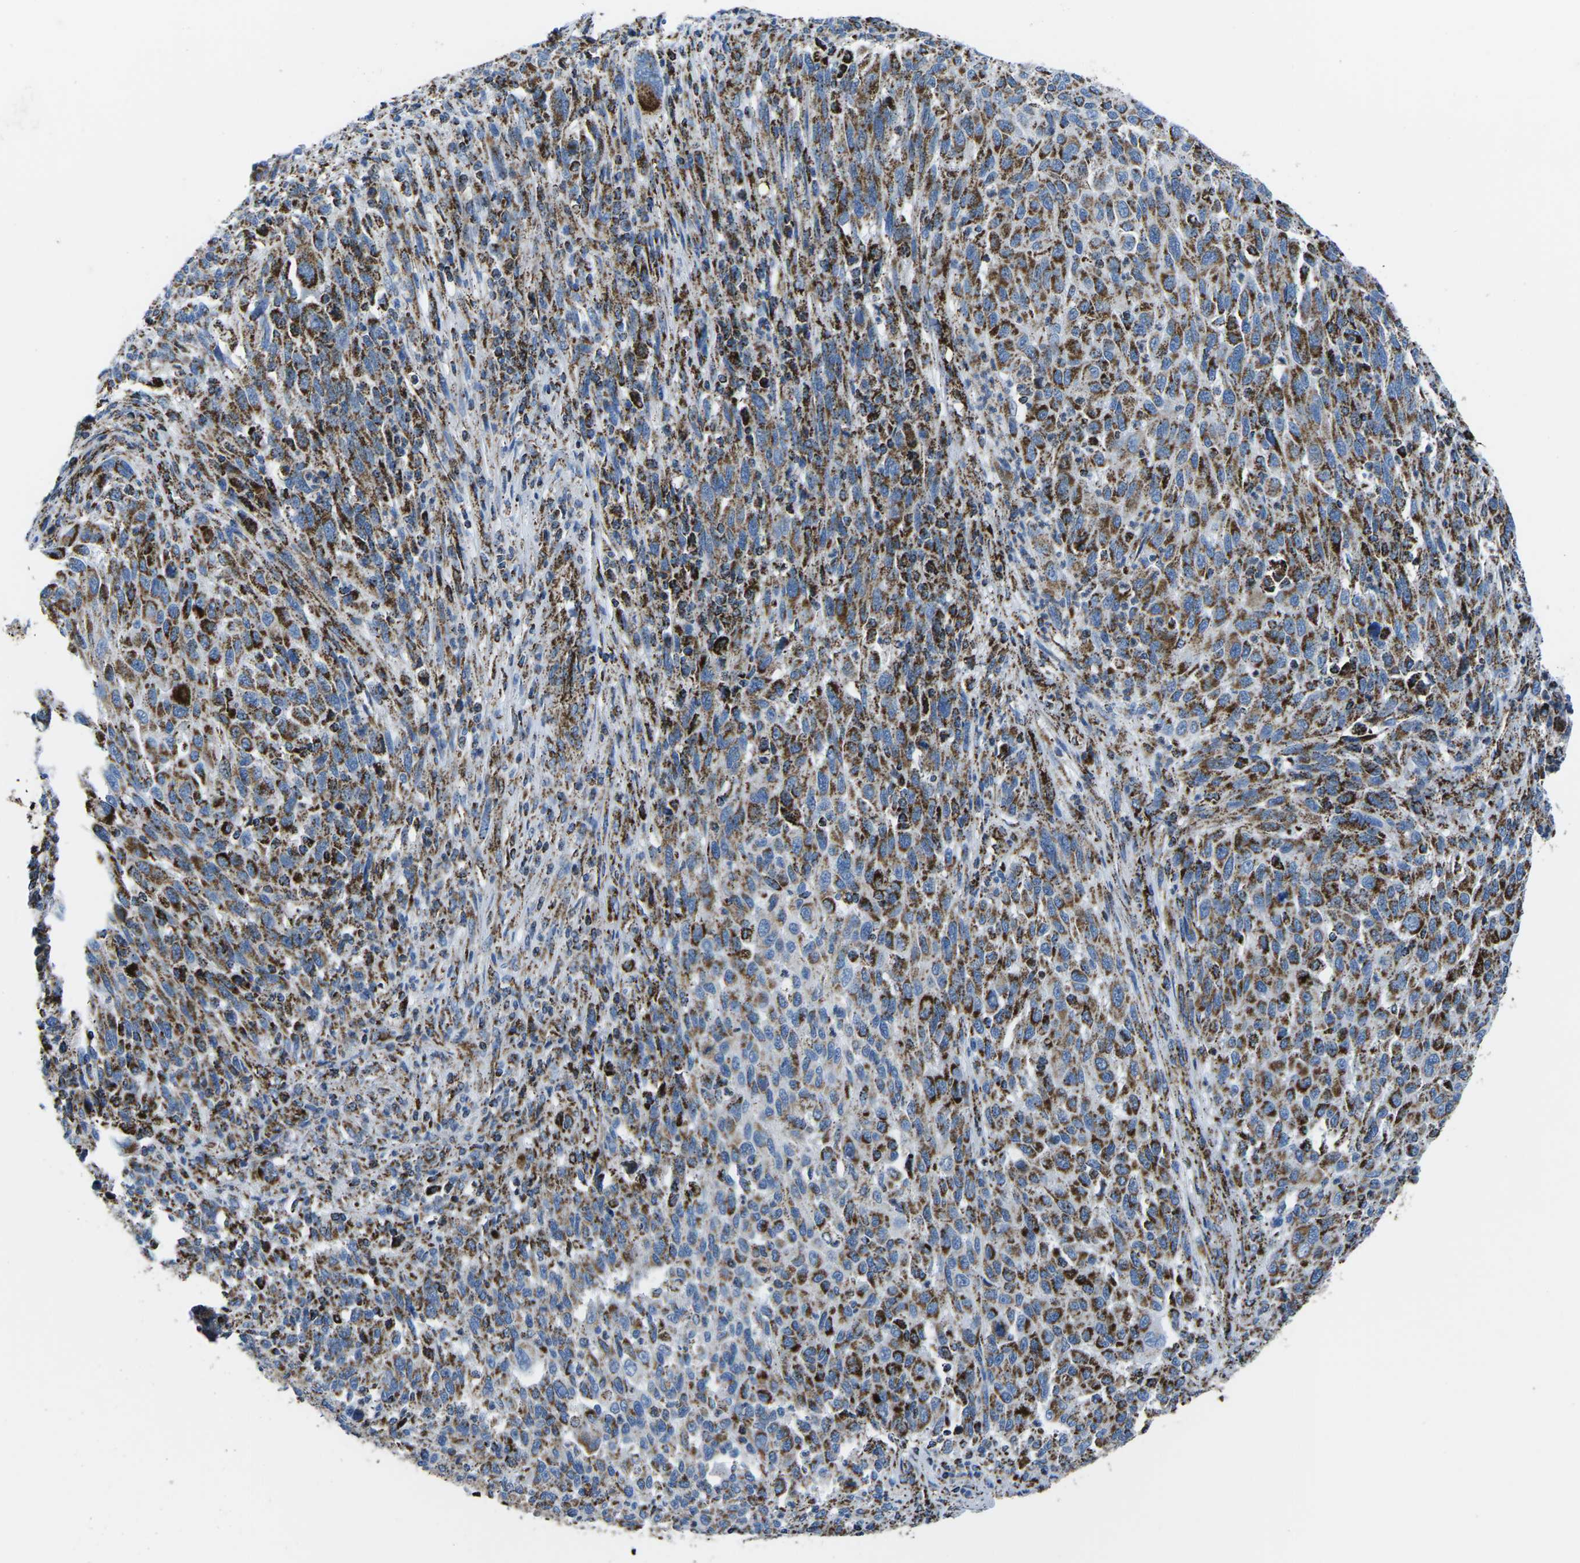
{"staining": {"intensity": "moderate", "quantity": "25%-75%", "location": "cytoplasmic/membranous"}, "tissue": "melanoma", "cell_type": "Tumor cells", "image_type": "cancer", "snomed": [{"axis": "morphology", "description": "Malignant melanoma, Metastatic site"}, {"axis": "topography", "description": "Lymph node"}], "caption": "DAB (3,3'-diaminobenzidine) immunohistochemical staining of human melanoma reveals moderate cytoplasmic/membranous protein staining in approximately 25%-75% of tumor cells.", "gene": "MT-CO2", "patient": {"sex": "male", "age": 61}}